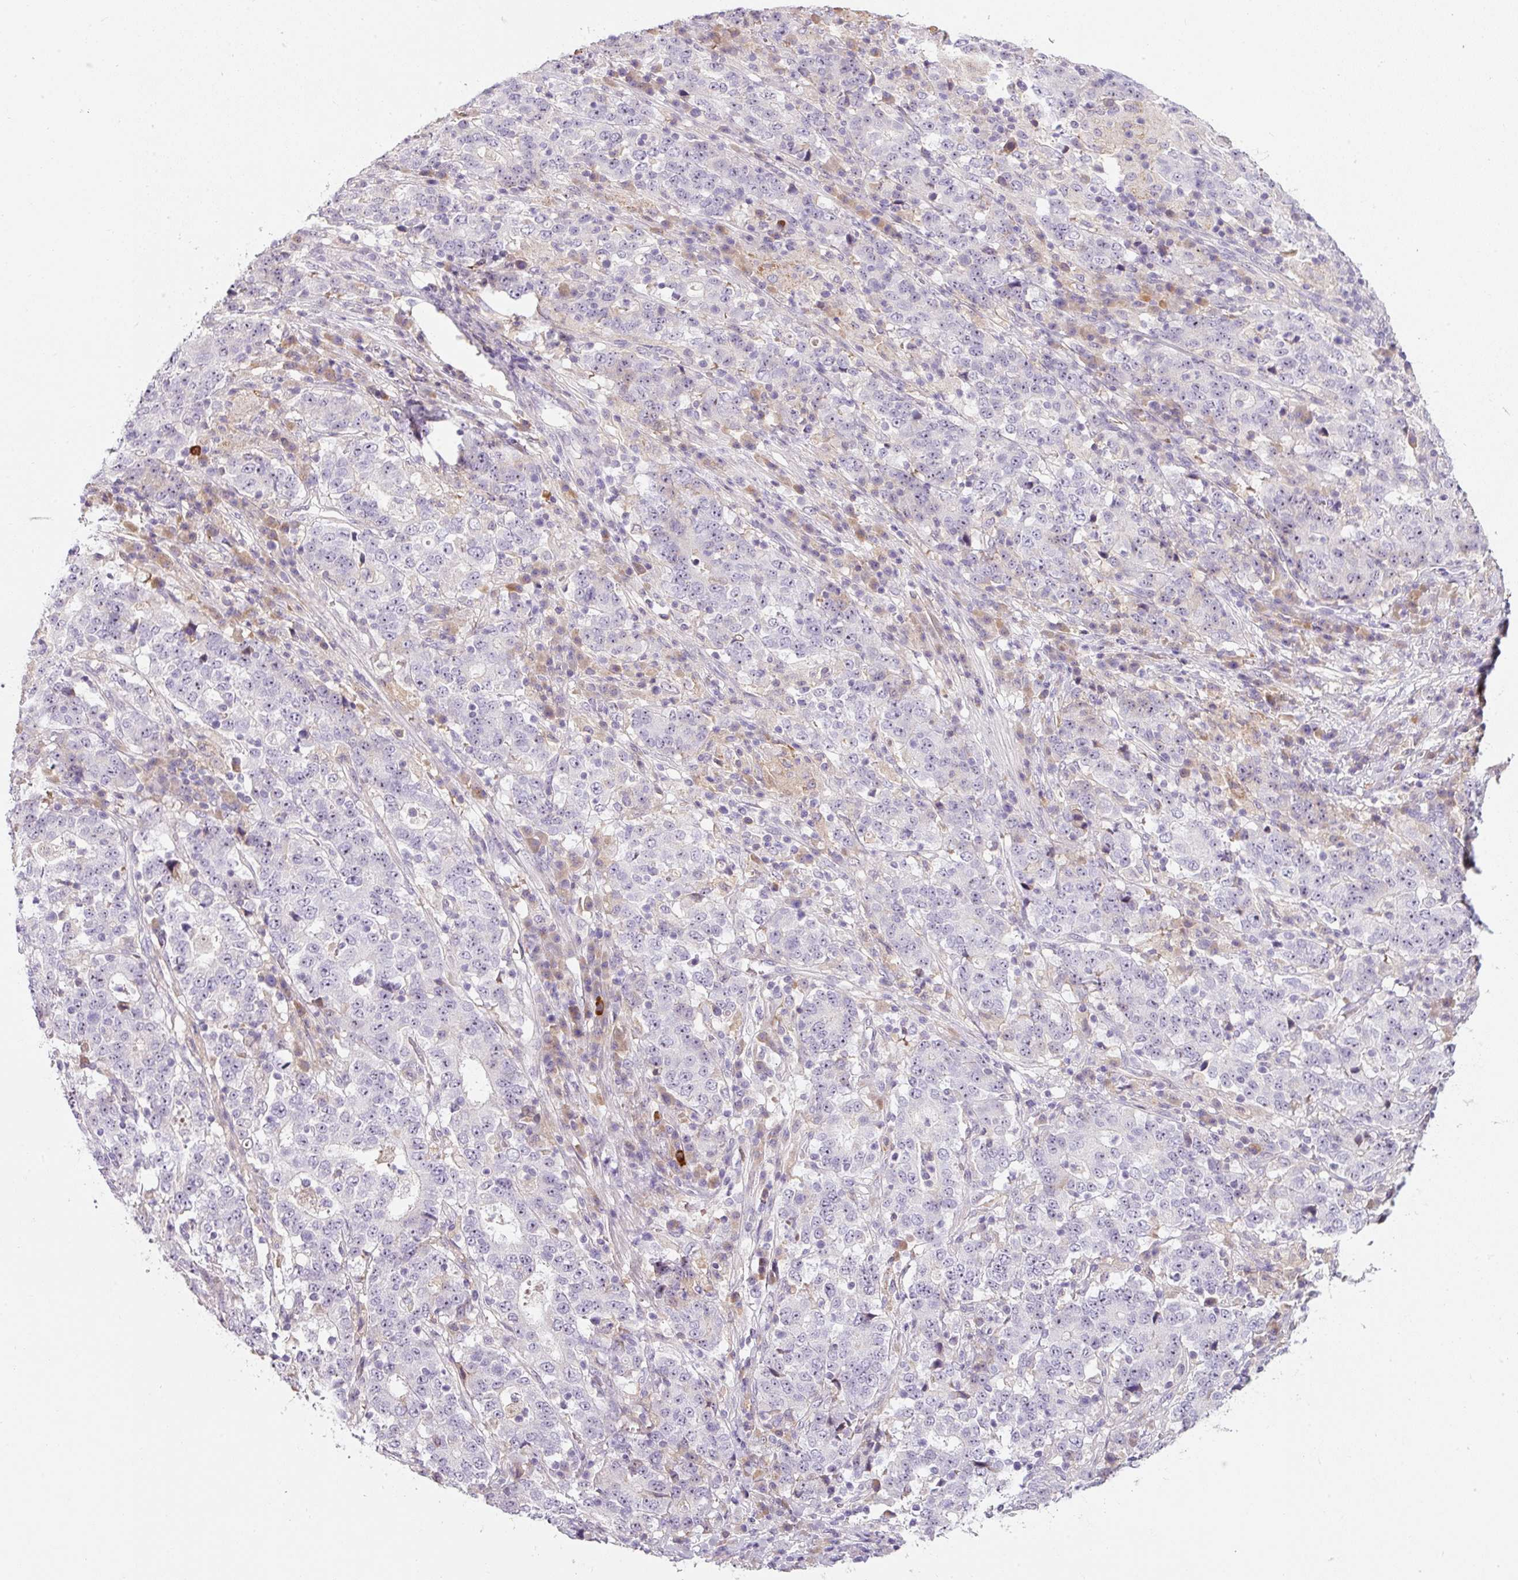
{"staining": {"intensity": "negative", "quantity": "none", "location": "none"}, "tissue": "stomach cancer", "cell_type": "Tumor cells", "image_type": "cancer", "snomed": [{"axis": "morphology", "description": "Adenocarcinoma, NOS"}, {"axis": "topography", "description": "Stomach"}], "caption": "Tumor cells show no significant protein staining in stomach cancer (adenocarcinoma).", "gene": "TMEM37", "patient": {"sex": "male", "age": 59}}